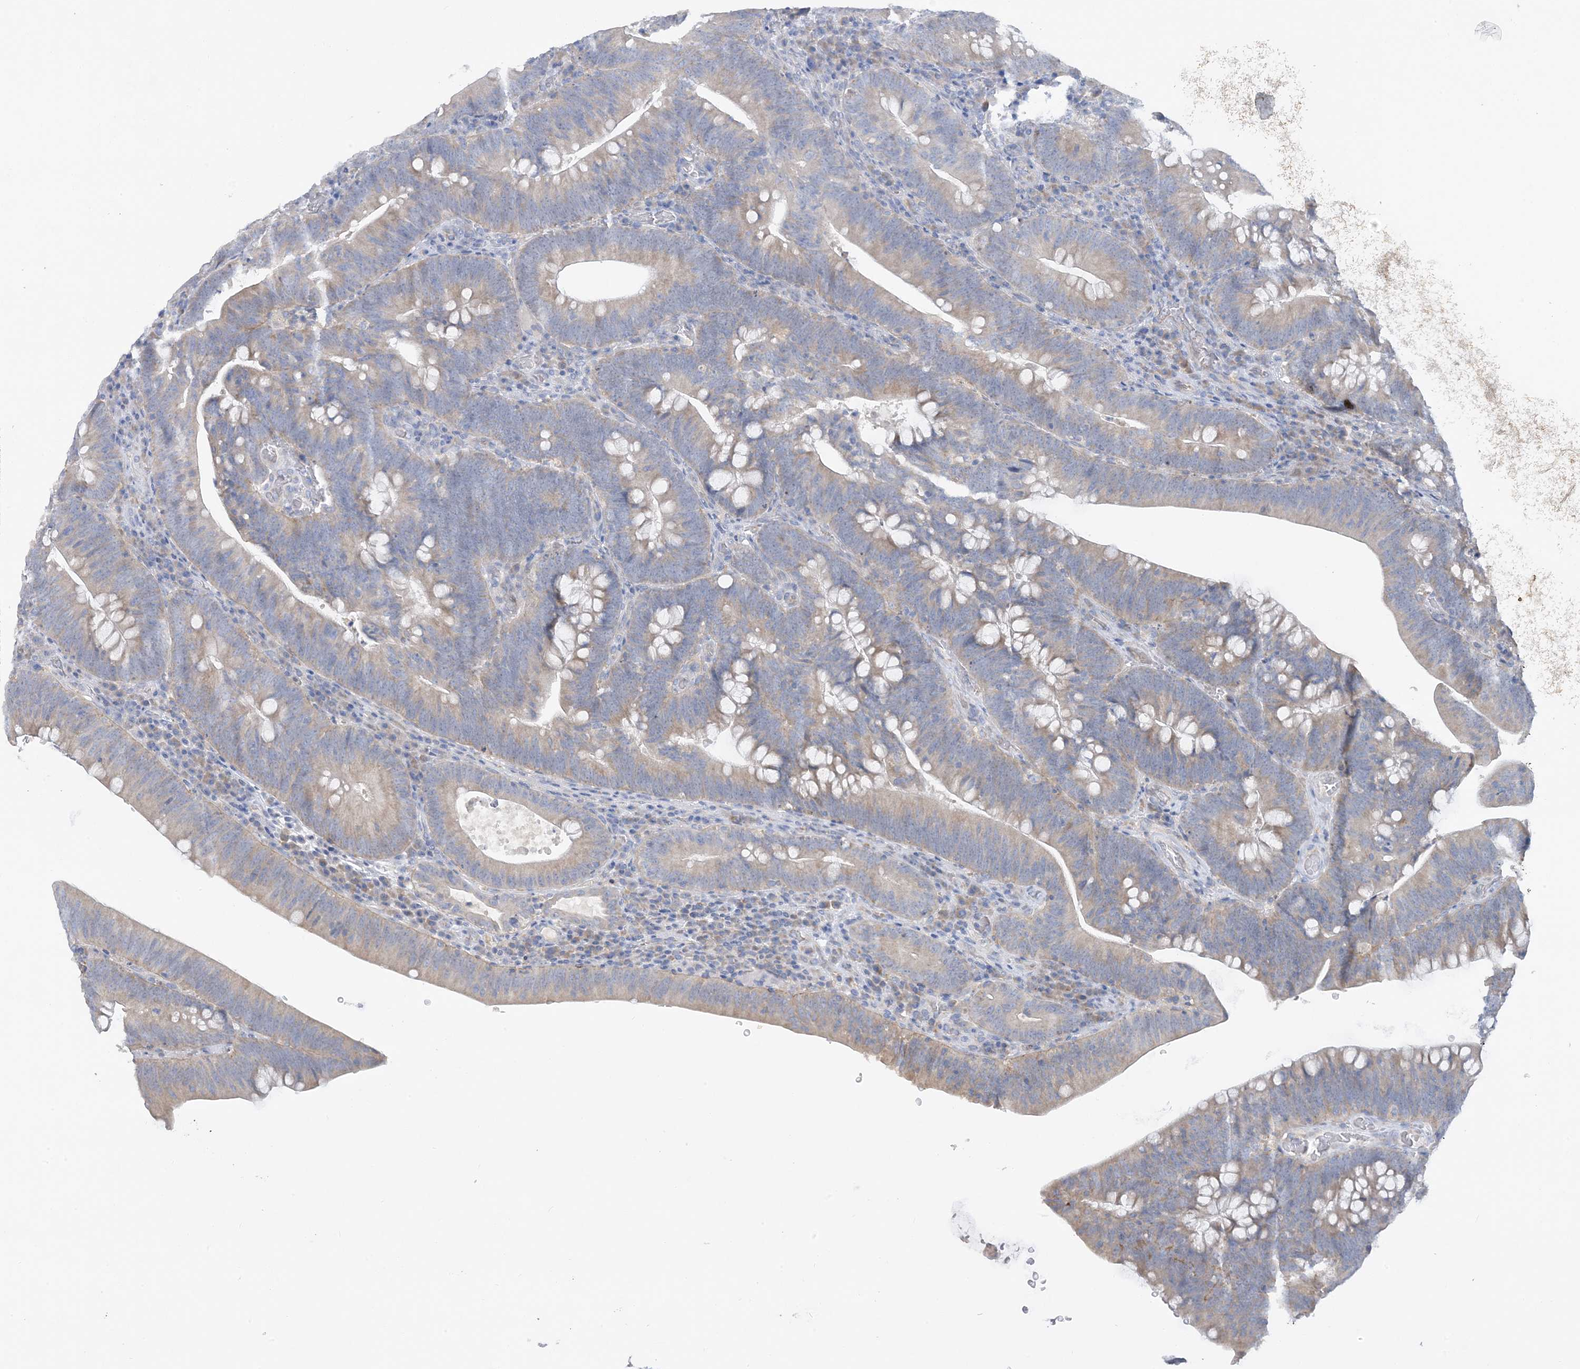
{"staining": {"intensity": "weak", "quantity": "<25%", "location": "cytoplasmic/membranous"}, "tissue": "colorectal cancer", "cell_type": "Tumor cells", "image_type": "cancer", "snomed": [{"axis": "morphology", "description": "Normal tissue, NOS"}, {"axis": "topography", "description": "Colon"}], "caption": "Human colorectal cancer stained for a protein using IHC exhibits no expression in tumor cells.", "gene": "ZCCHC18", "patient": {"sex": "female", "age": 82}}